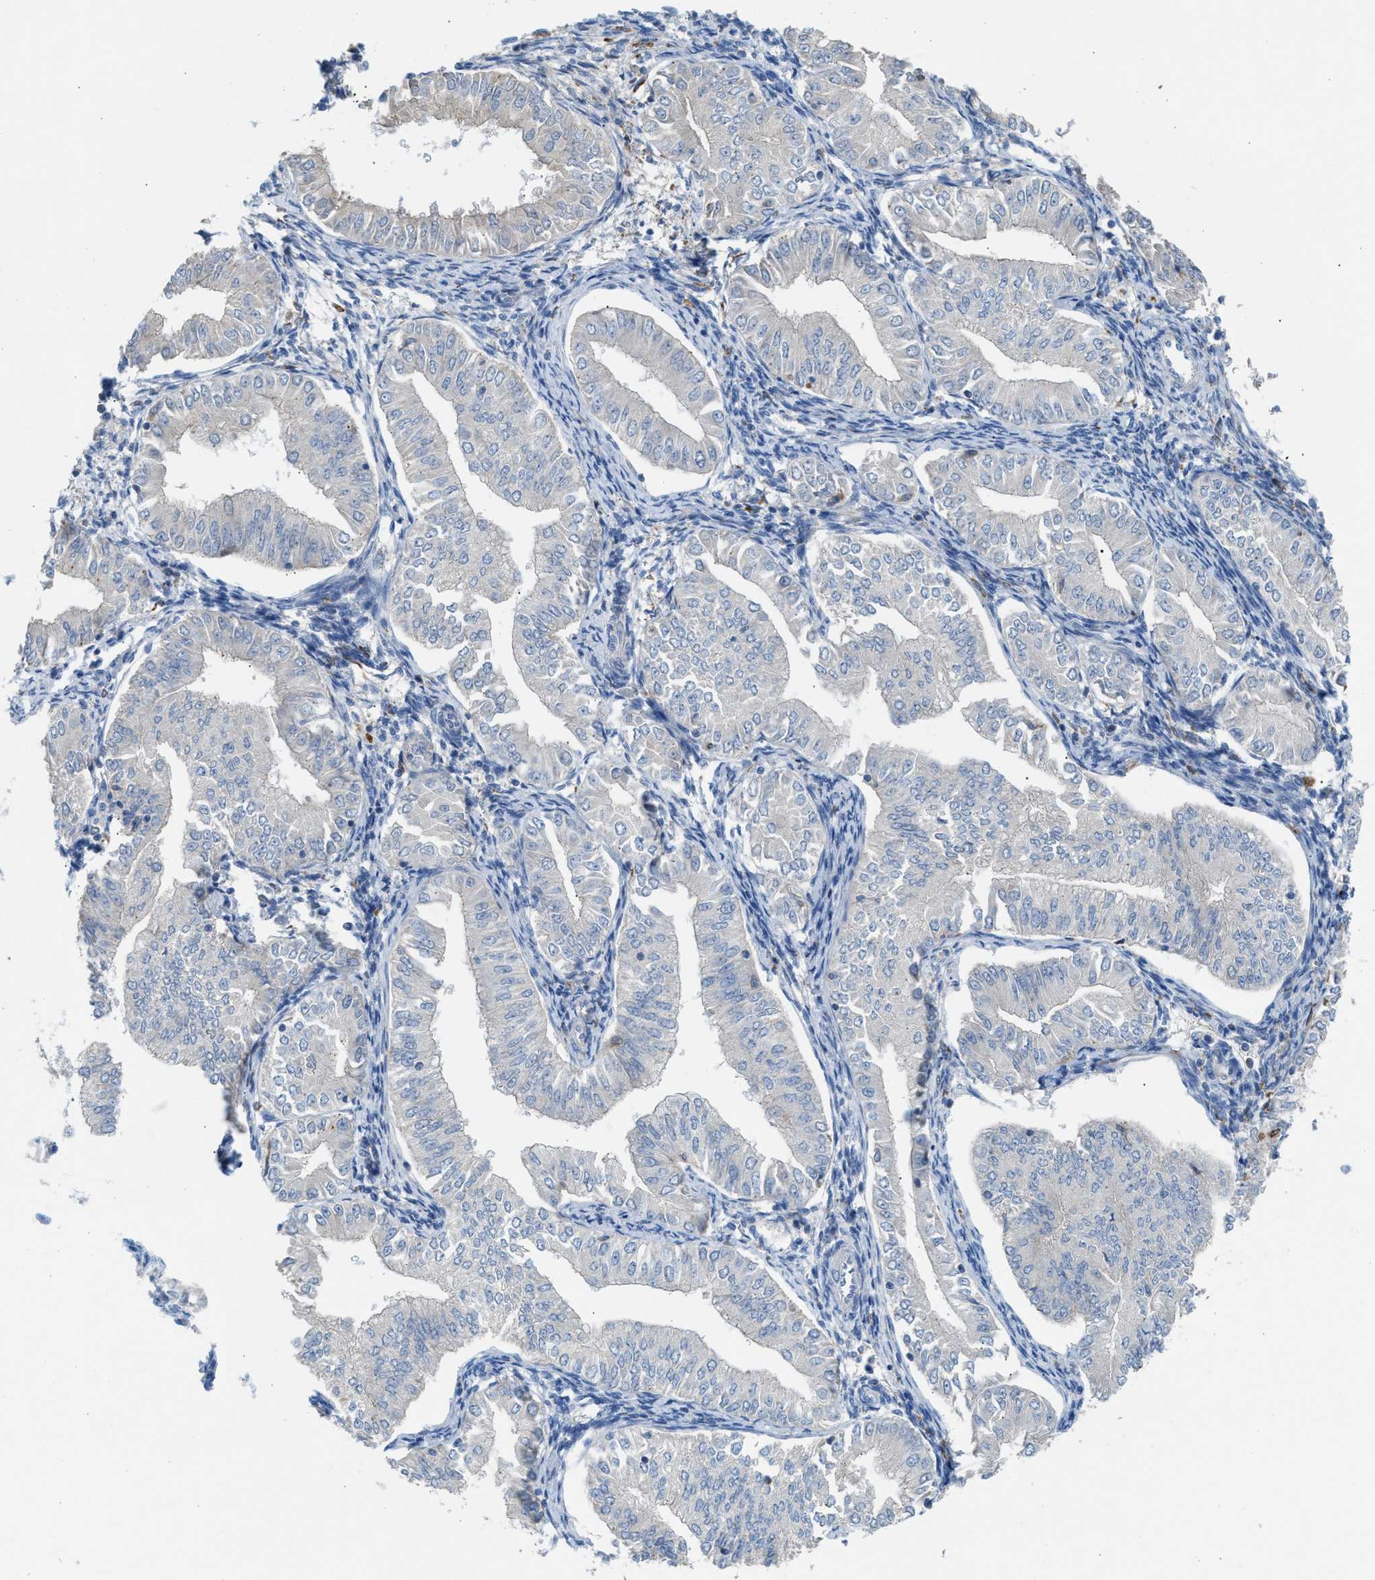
{"staining": {"intensity": "negative", "quantity": "none", "location": "none"}, "tissue": "endometrial cancer", "cell_type": "Tumor cells", "image_type": "cancer", "snomed": [{"axis": "morphology", "description": "Normal tissue, NOS"}, {"axis": "morphology", "description": "Adenocarcinoma, NOS"}, {"axis": "topography", "description": "Endometrium"}], "caption": "IHC micrograph of human adenocarcinoma (endometrial) stained for a protein (brown), which demonstrates no expression in tumor cells.", "gene": "AOAH", "patient": {"sex": "female", "age": 53}}